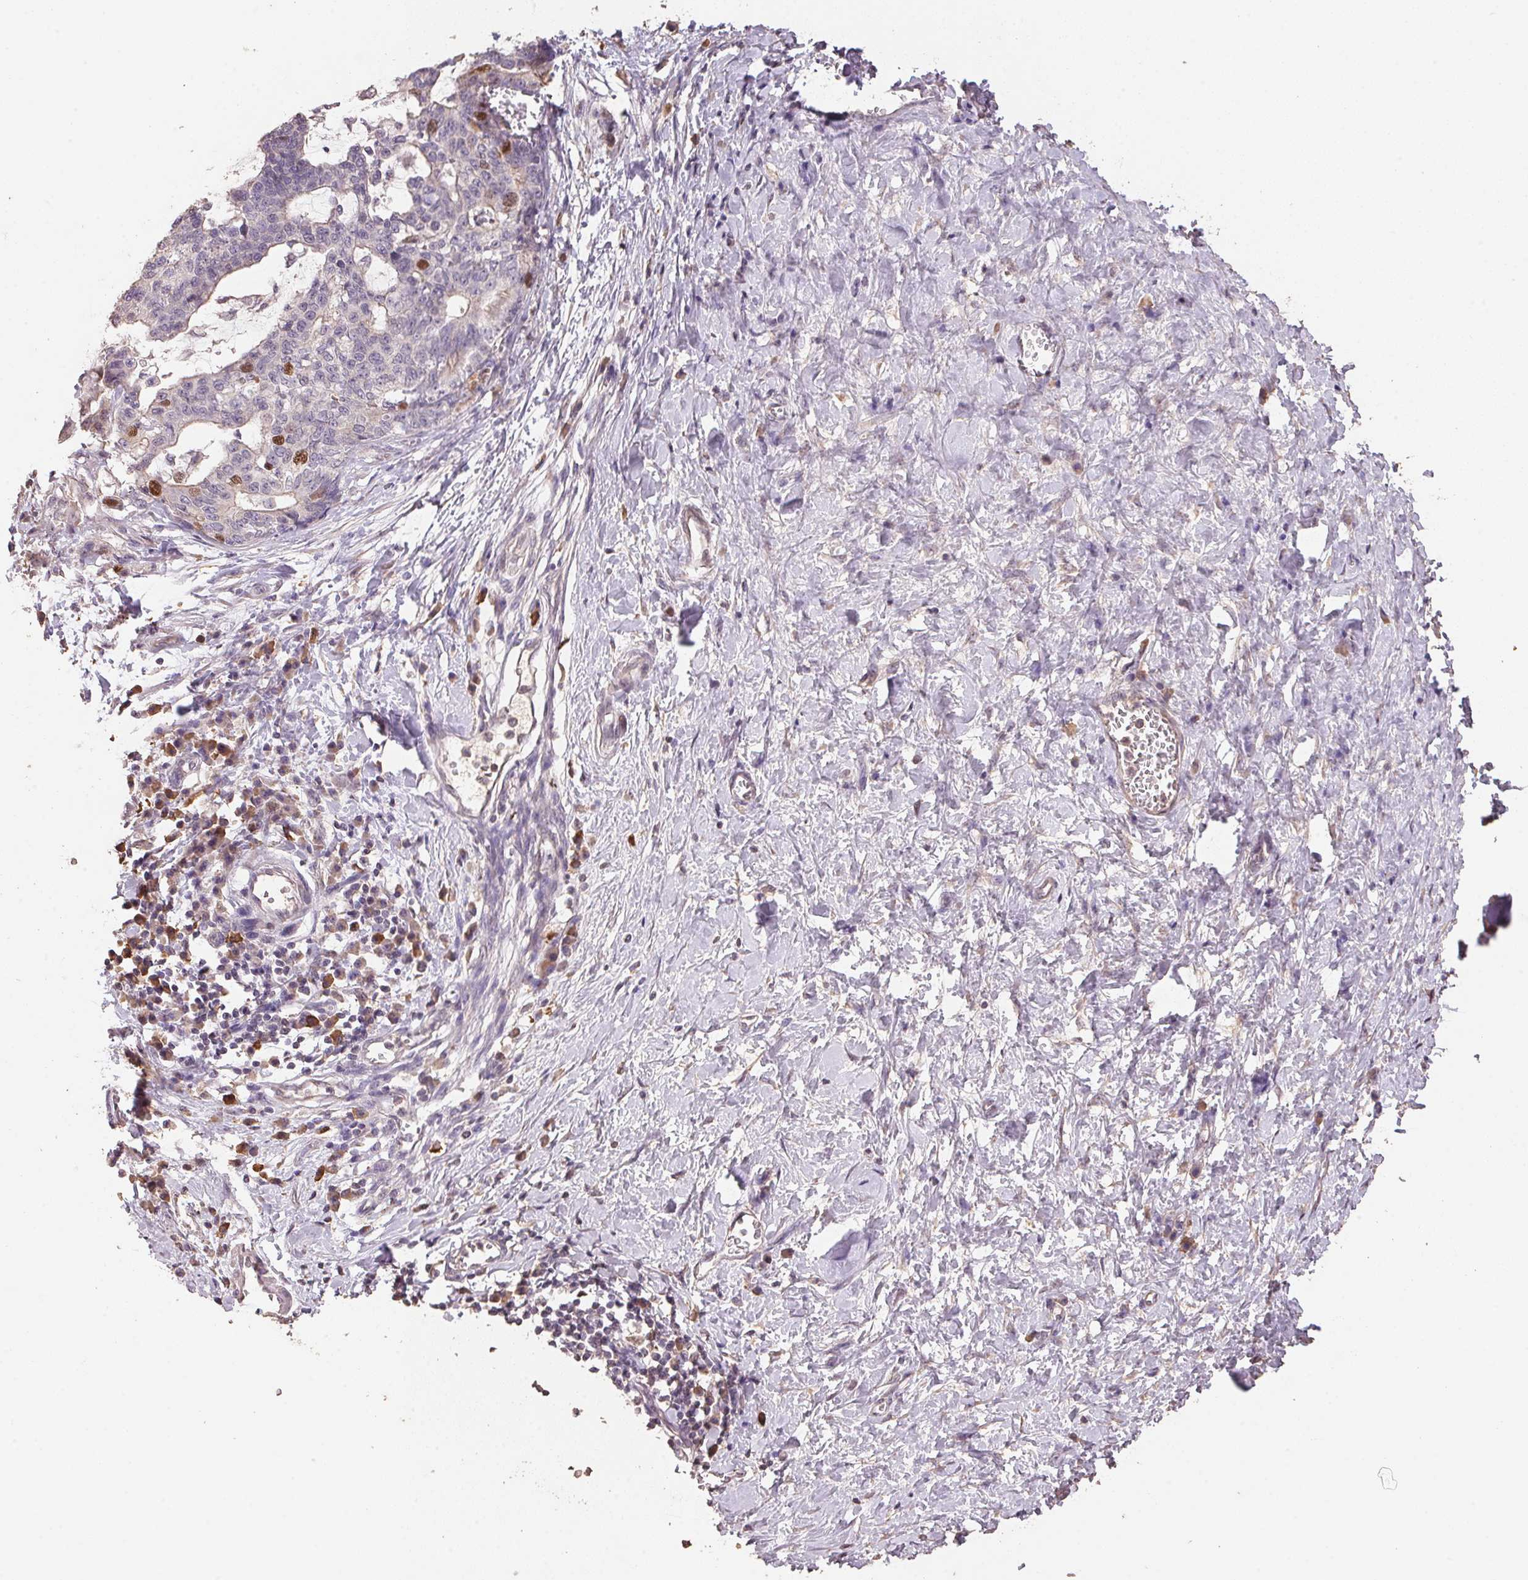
{"staining": {"intensity": "strong", "quantity": "<25%", "location": "nuclear"}, "tissue": "stomach cancer", "cell_type": "Tumor cells", "image_type": "cancer", "snomed": [{"axis": "morphology", "description": "Normal tissue, NOS"}, {"axis": "morphology", "description": "Adenocarcinoma, NOS"}, {"axis": "topography", "description": "Stomach"}], "caption": "This is an image of immunohistochemistry staining of stomach cancer (adenocarcinoma), which shows strong positivity in the nuclear of tumor cells.", "gene": "CENPF", "patient": {"sex": "female", "age": 64}}